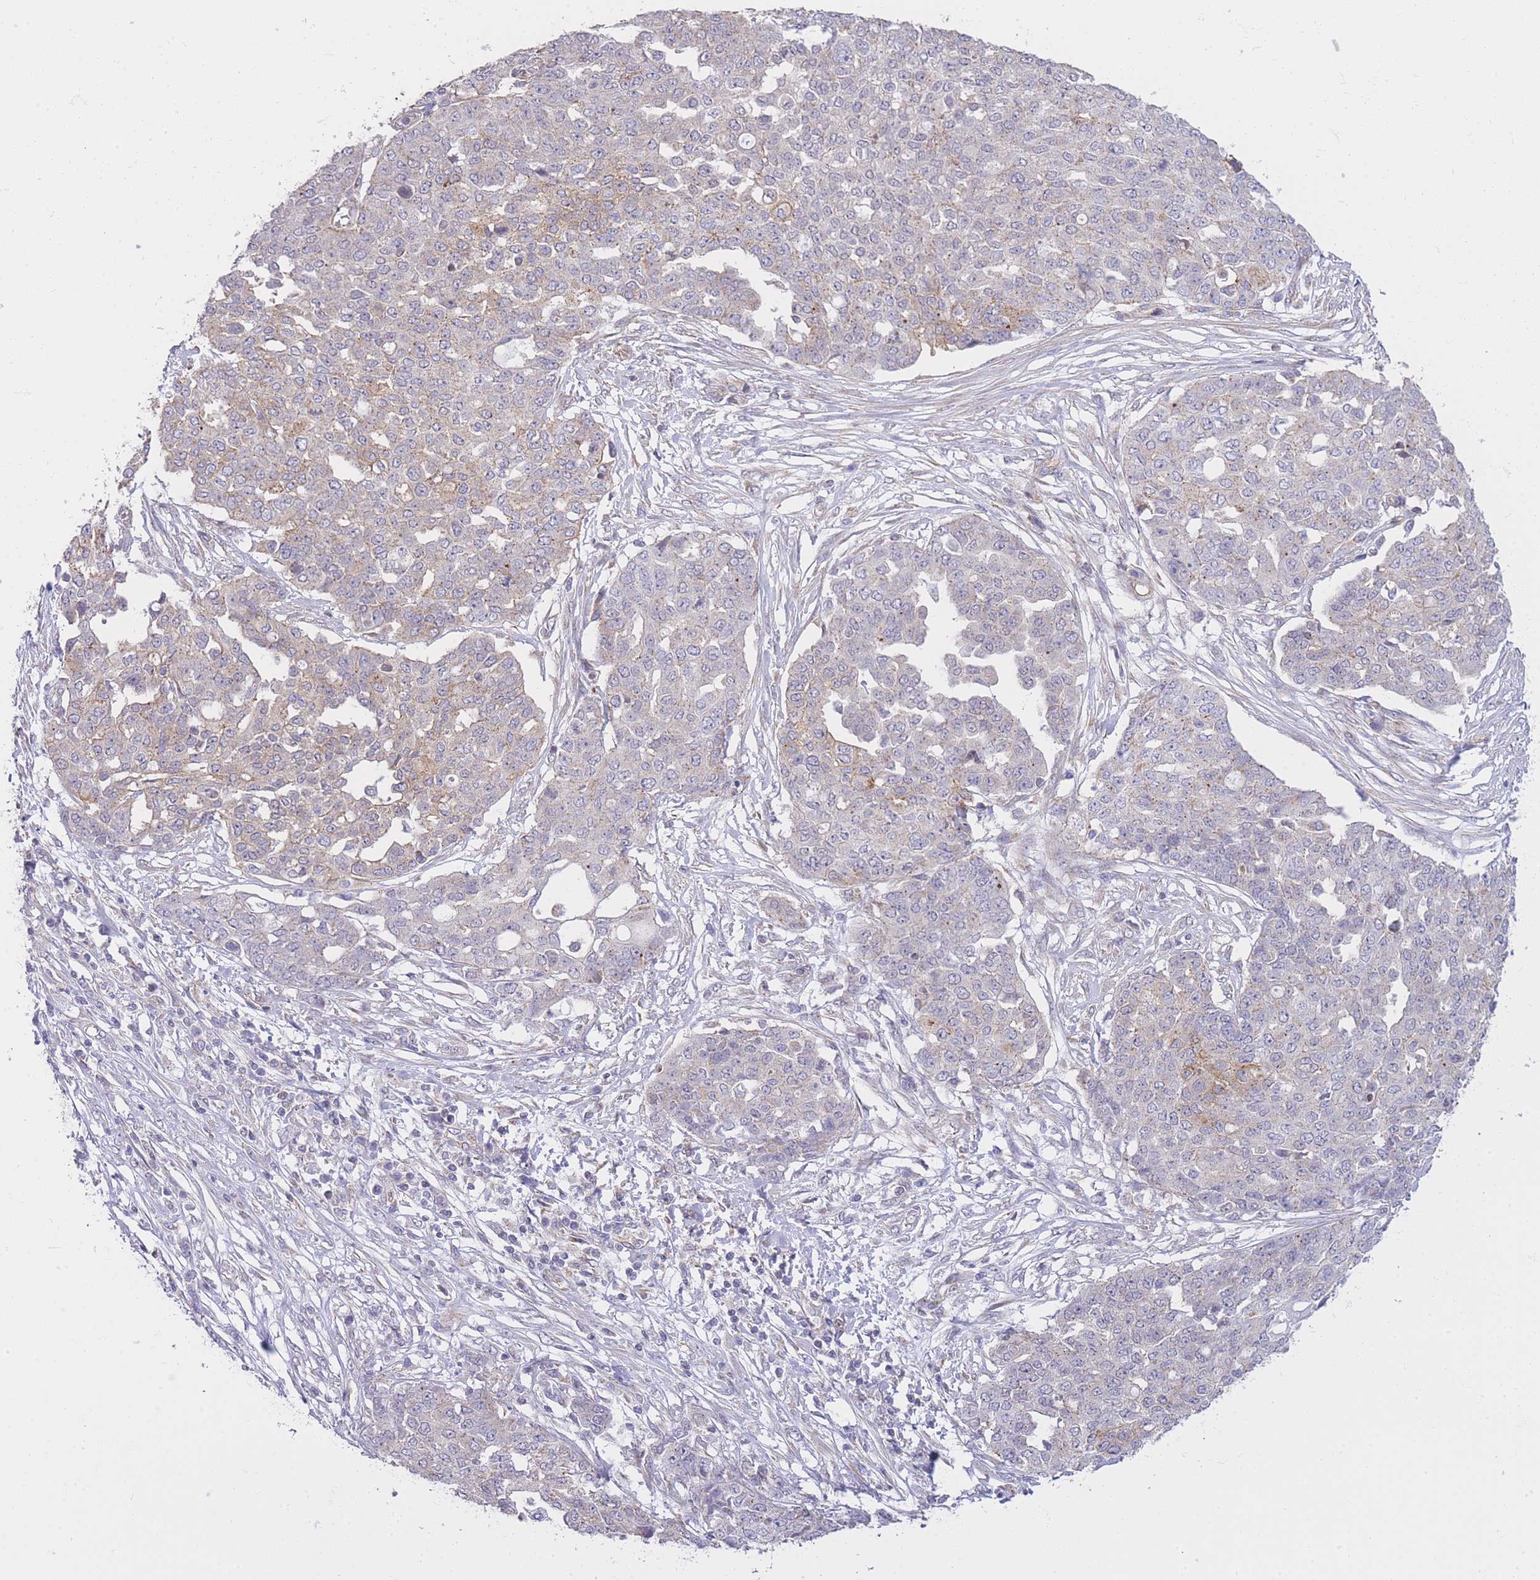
{"staining": {"intensity": "weak", "quantity": "<25%", "location": "cytoplasmic/membranous"}, "tissue": "ovarian cancer", "cell_type": "Tumor cells", "image_type": "cancer", "snomed": [{"axis": "morphology", "description": "Cystadenocarcinoma, serous, NOS"}, {"axis": "topography", "description": "Soft tissue"}, {"axis": "topography", "description": "Ovary"}], "caption": "Tumor cells are negative for protein expression in human ovarian cancer (serous cystadenocarcinoma).", "gene": "CTBP1", "patient": {"sex": "female", "age": 57}}